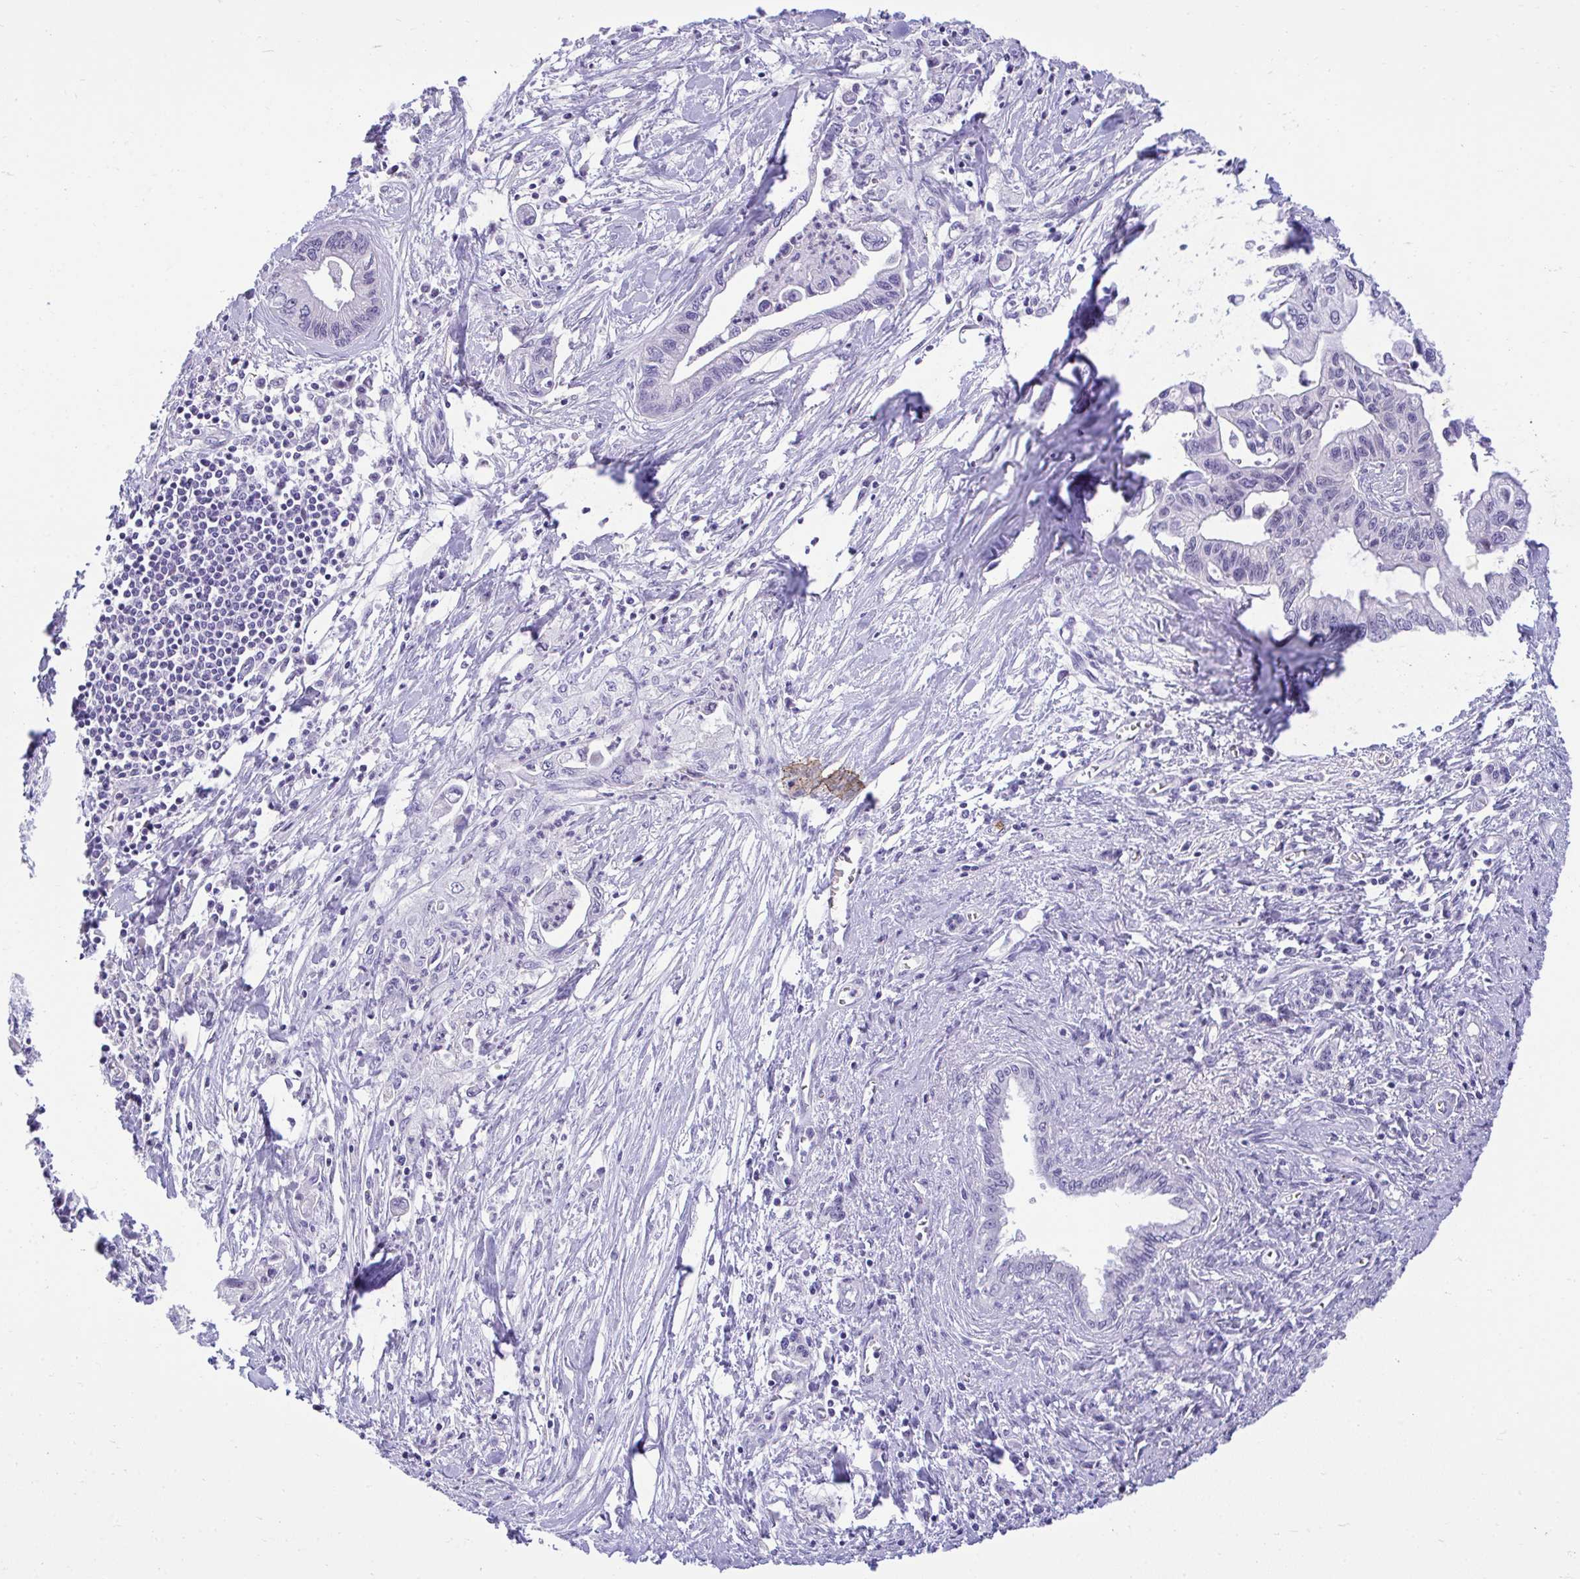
{"staining": {"intensity": "negative", "quantity": "none", "location": "none"}, "tissue": "pancreatic cancer", "cell_type": "Tumor cells", "image_type": "cancer", "snomed": [{"axis": "morphology", "description": "Adenocarcinoma, NOS"}, {"axis": "topography", "description": "Pancreas"}], "caption": "DAB (3,3'-diaminobenzidine) immunohistochemical staining of human pancreatic cancer (adenocarcinoma) shows no significant expression in tumor cells.", "gene": "TMCO5A", "patient": {"sex": "male", "age": 61}}